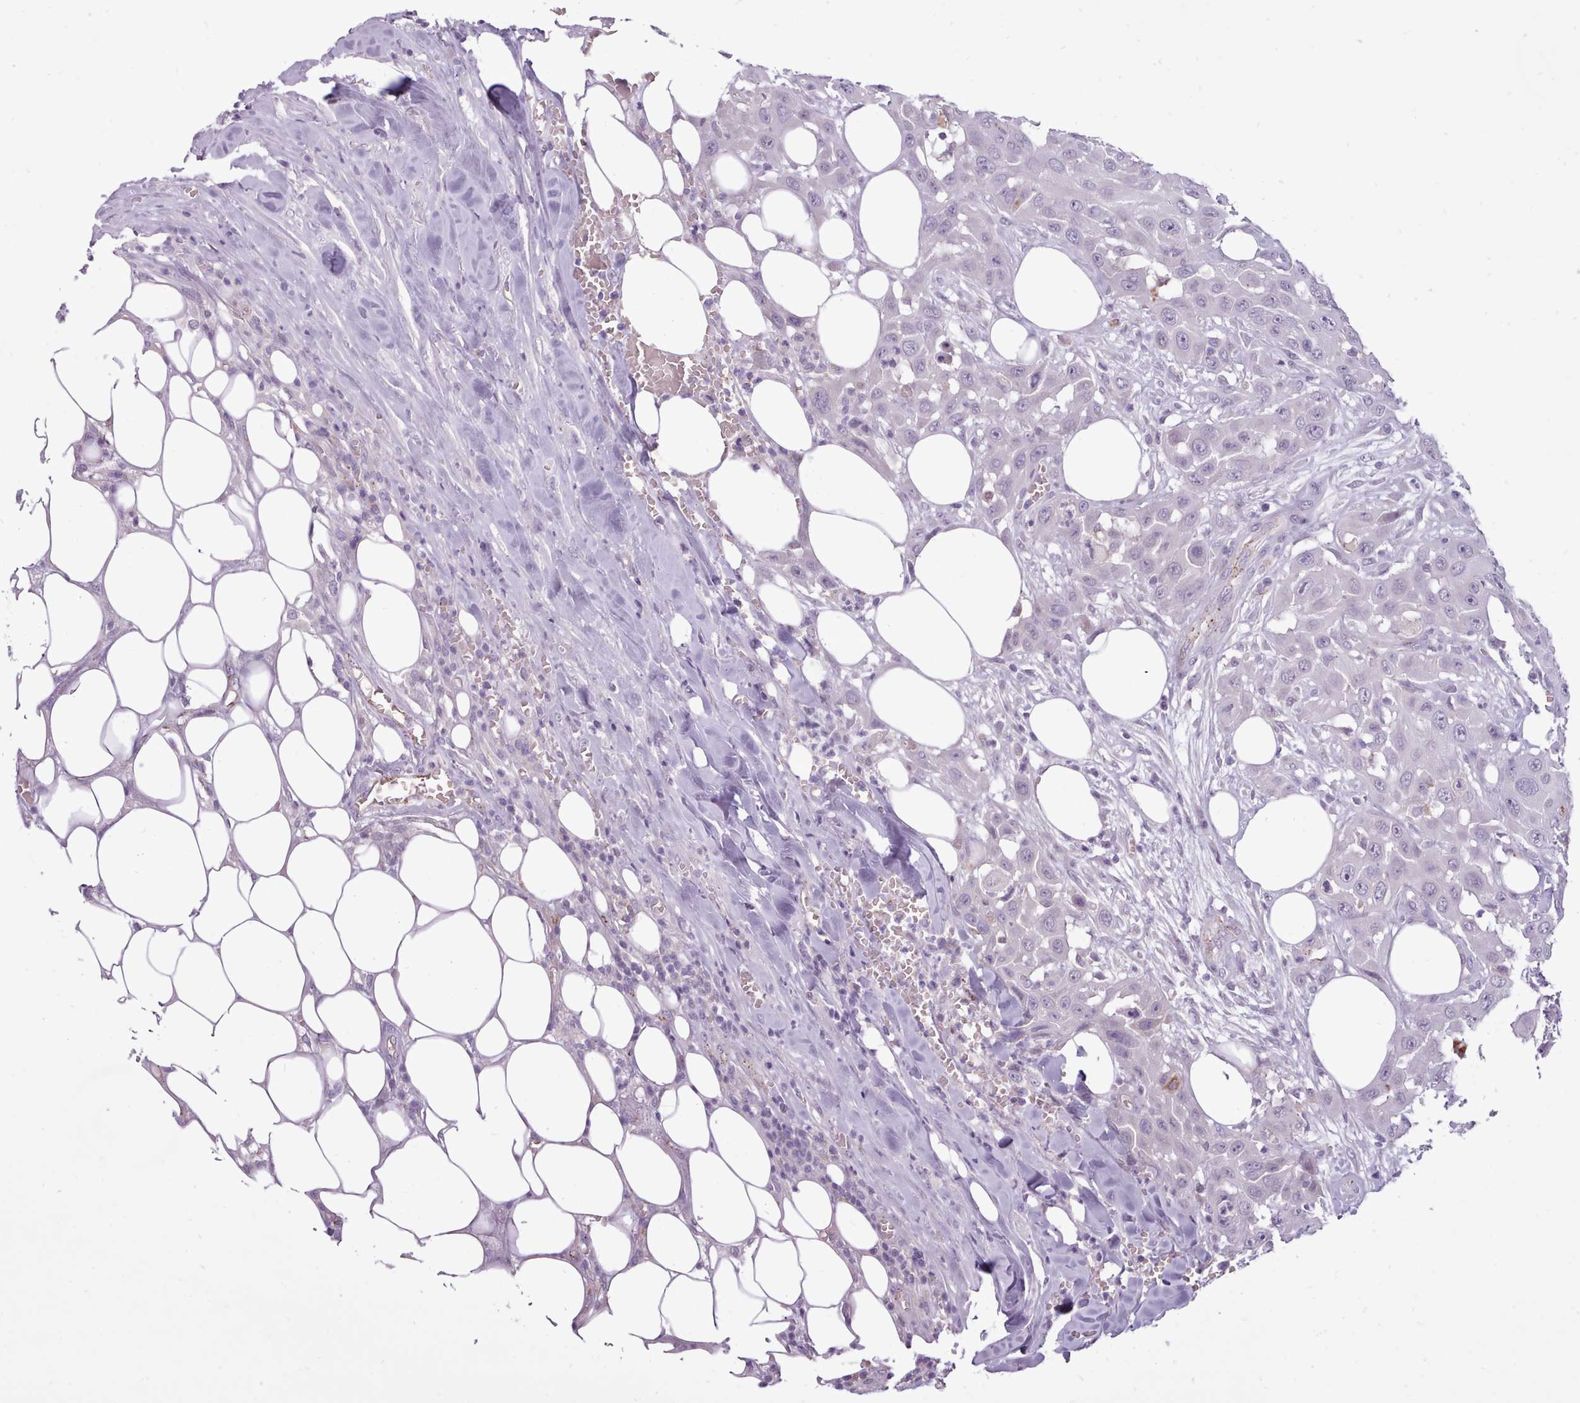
{"staining": {"intensity": "negative", "quantity": "none", "location": "none"}, "tissue": "head and neck cancer", "cell_type": "Tumor cells", "image_type": "cancer", "snomed": [{"axis": "morphology", "description": "Squamous cell carcinoma, NOS"}, {"axis": "topography", "description": "Head-Neck"}], "caption": "The histopathology image reveals no significant expression in tumor cells of squamous cell carcinoma (head and neck).", "gene": "ATRAID", "patient": {"sex": "male", "age": 81}}